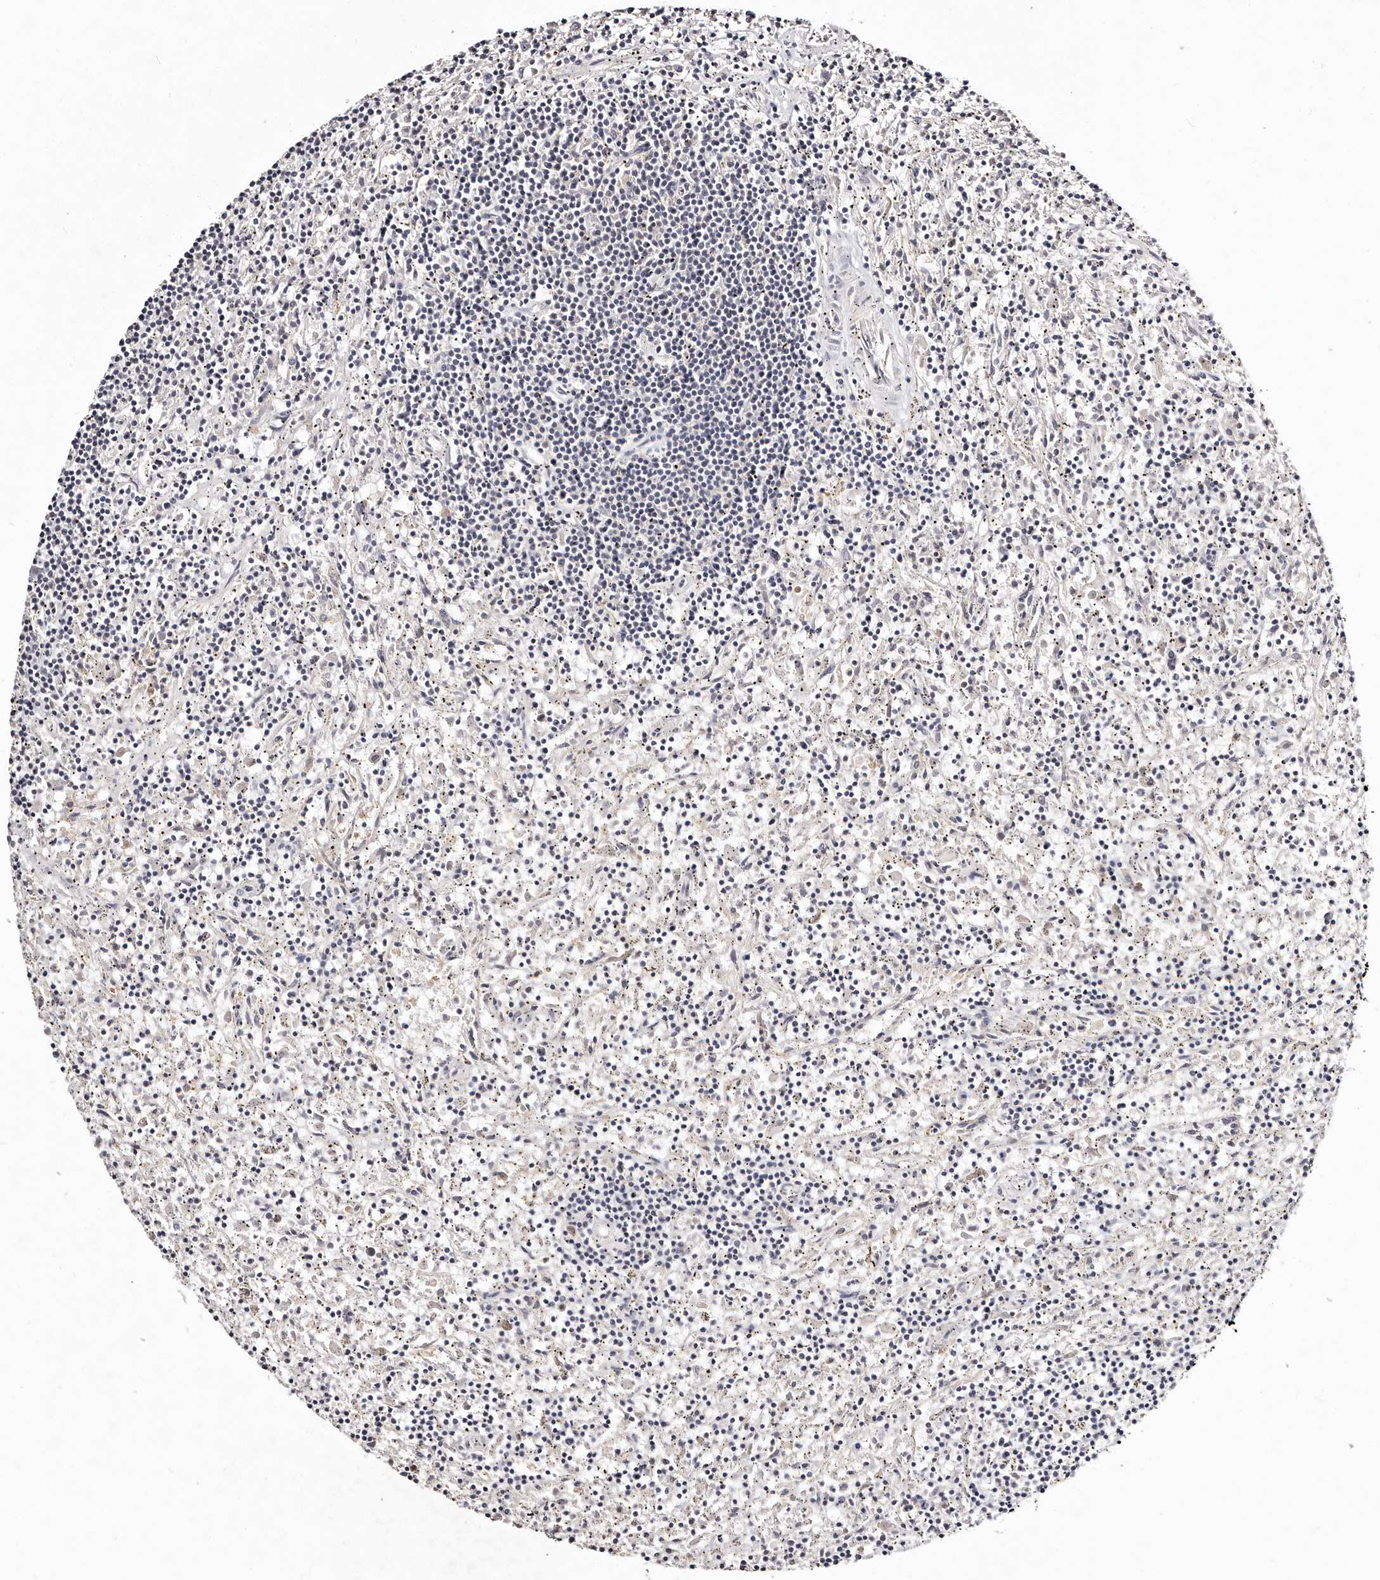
{"staining": {"intensity": "negative", "quantity": "none", "location": "none"}, "tissue": "lymphoma", "cell_type": "Tumor cells", "image_type": "cancer", "snomed": [{"axis": "morphology", "description": "Malignant lymphoma, non-Hodgkin's type, Low grade"}, {"axis": "topography", "description": "Spleen"}], "caption": "Low-grade malignant lymphoma, non-Hodgkin's type was stained to show a protein in brown. There is no significant positivity in tumor cells.", "gene": "MRPS33", "patient": {"sex": "male", "age": 76}}